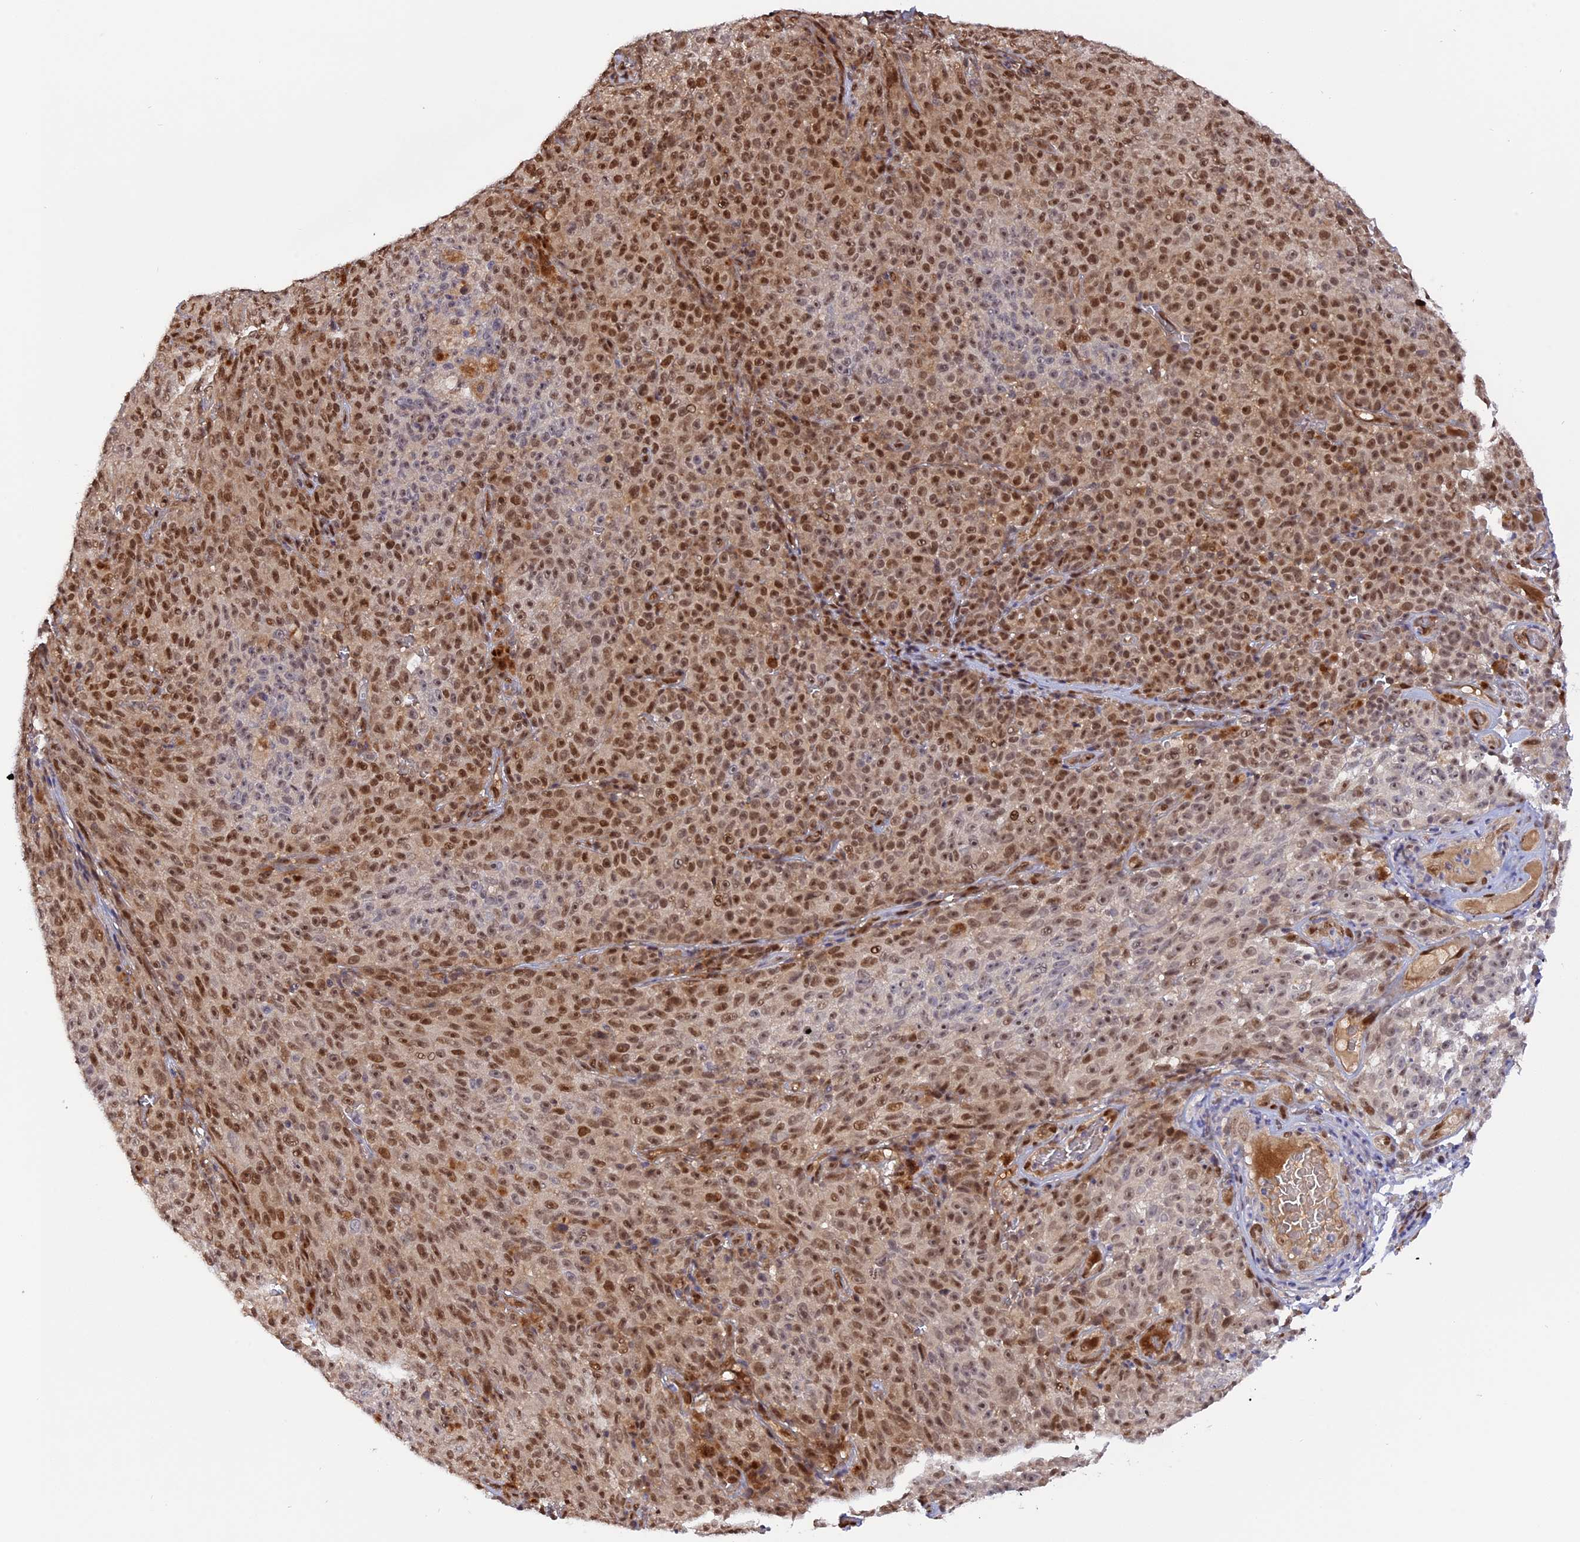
{"staining": {"intensity": "moderate", "quantity": ">75%", "location": "nuclear"}, "tissue": "melanoma", "cell_type": "Tumor cells", "image_type": "cancer", "snomed": [{"axis": "morphology", "description": "Malignant melanoma, NOS"}, {"axis": "topography", "description": "Skin"}], "caption": "Malignant melanoma tissue displays moderate nuclear expression in approximately >75% of tumor cells", "gene": "ZNF428", "patient": {"sex": "female", "age": 82}}